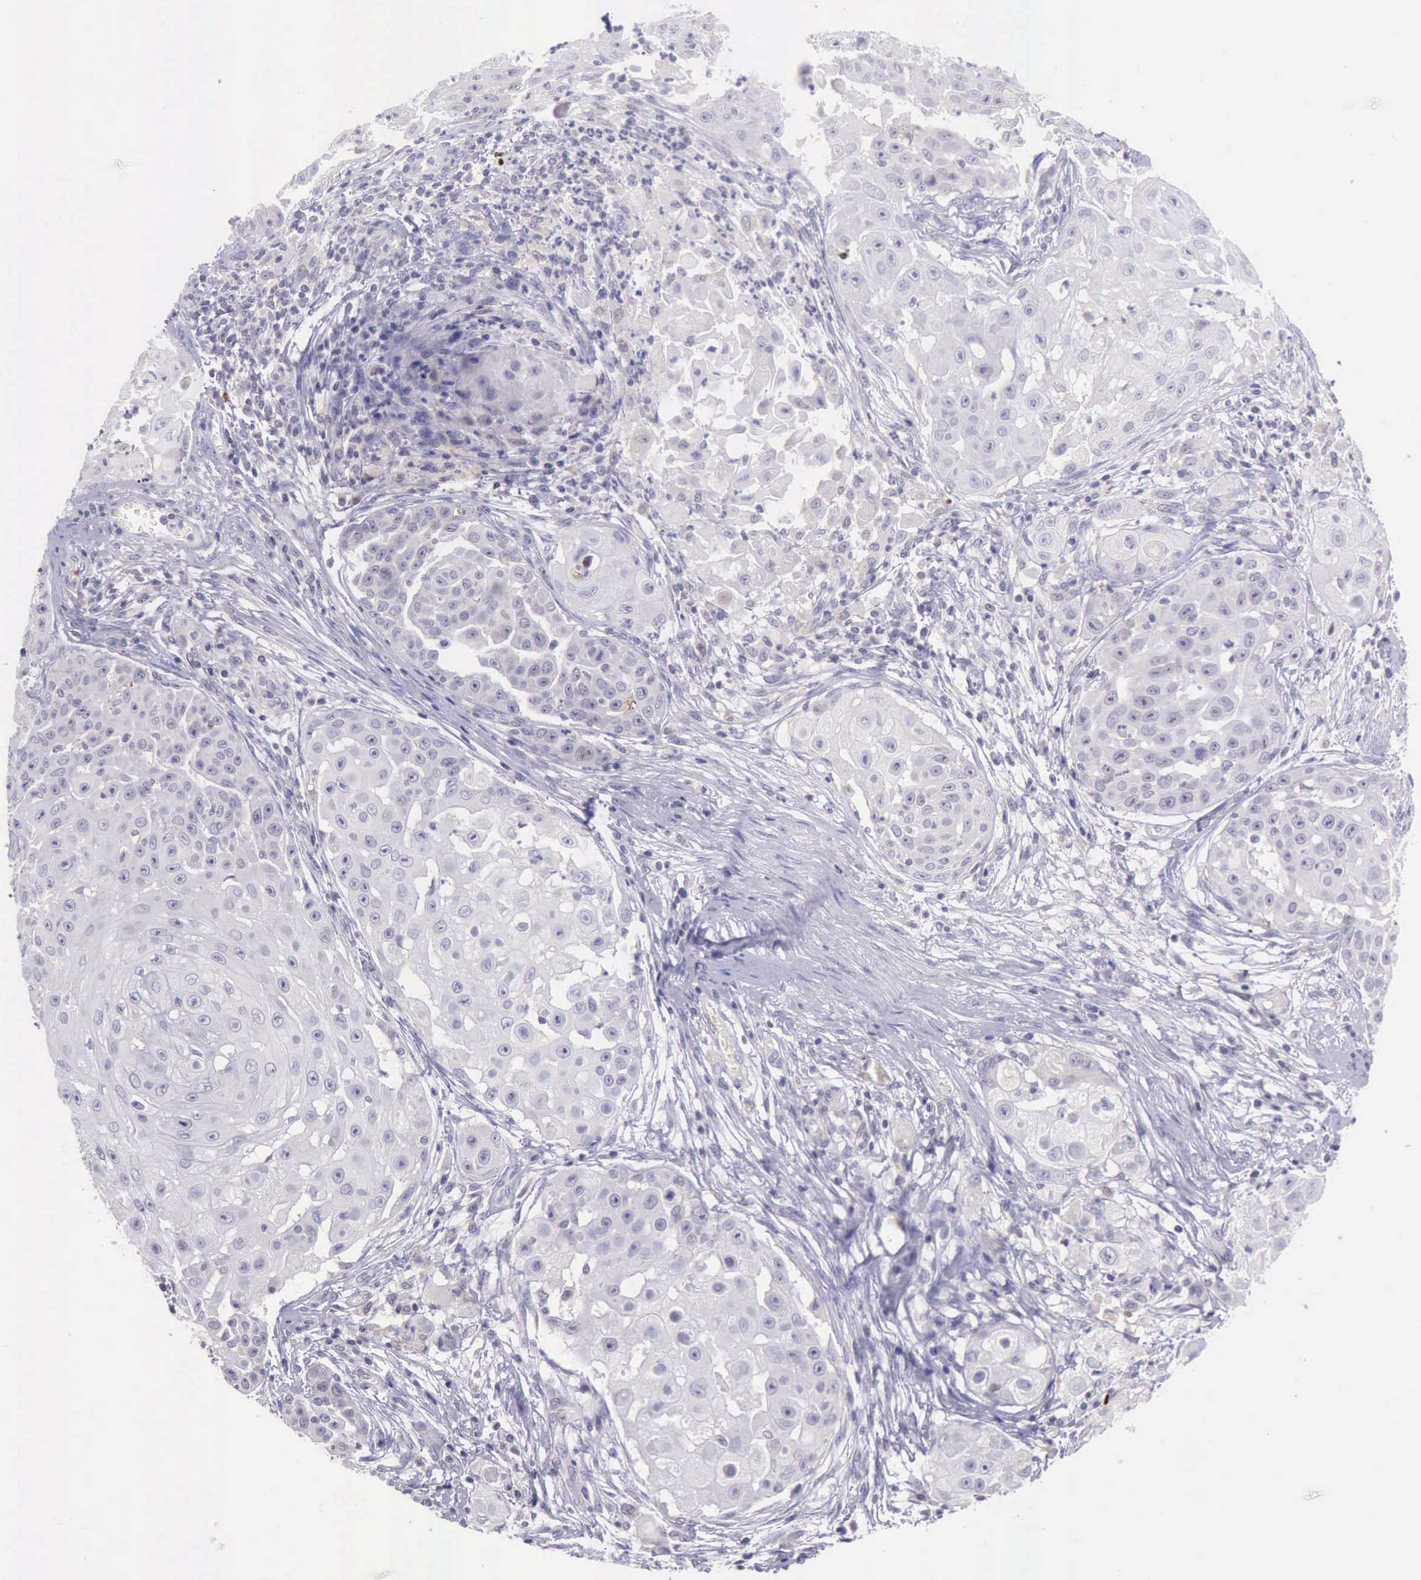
{"staining": {"intensity": "strong", "quantity": "<25%", "location": "nuclear"}, "tissue": "skin cancer", "cell_type": "Tumor cells", "image_type": "cancer", "snomed": [{"axis": "morphology", "description": "Squamous cell carcinoma, NOS"}, {"axis": "topography", "description": "Skin"}], "caption": "An IHC histopathology image of tumor tissue is shown. Protein staining in brown shows strong nuclear positivity in skin cancer (squamous cell carcinoma) within tumor cells. Nuclei are stained in blue.", "gene": "PARP1", "patient": {"sex": "female", "age": 57}}